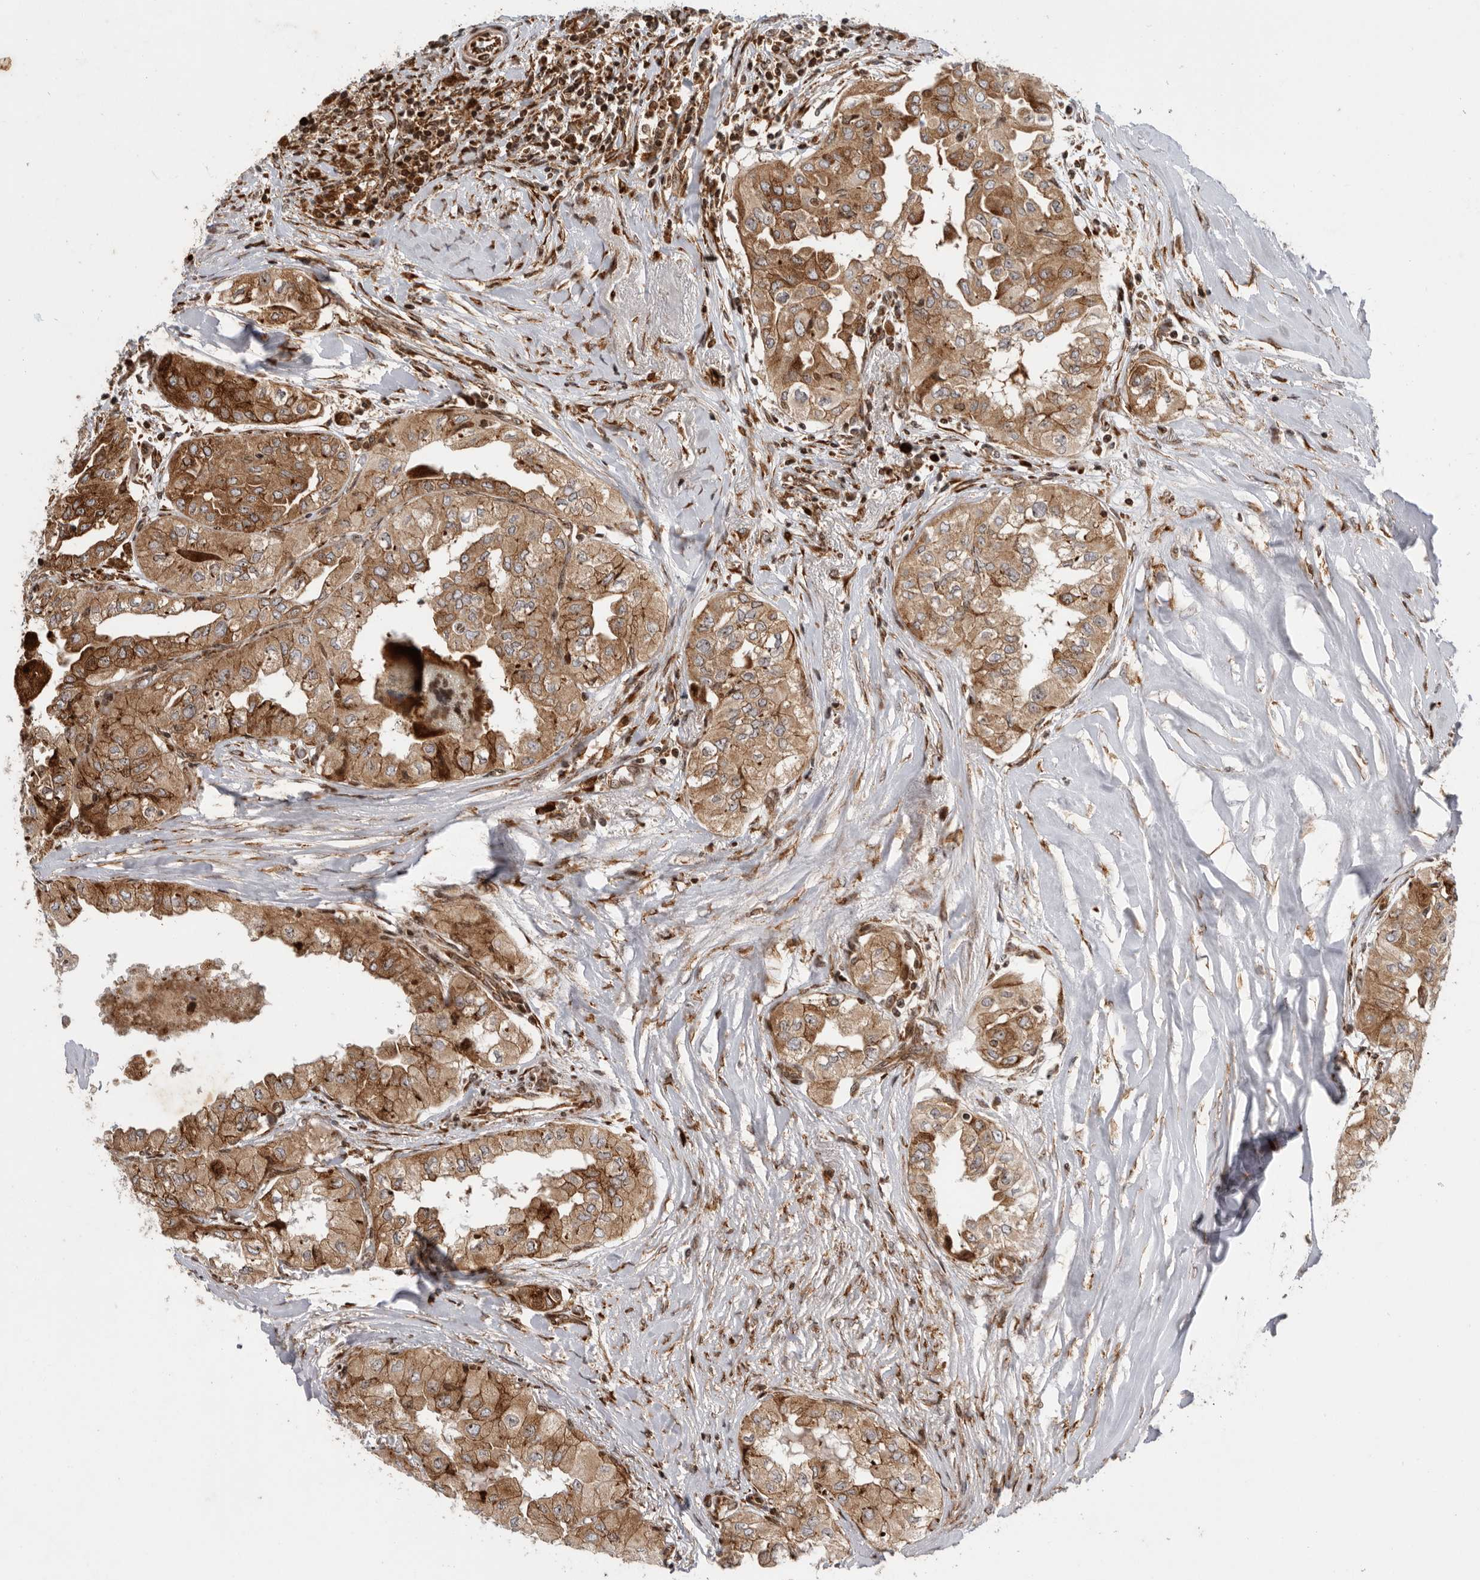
{"staining": {"intensity": "moderate", "quantity": ">75%", "location": "cytoplasmic/membranous"}, "tissue": "thyroid cancer", "cell_type": "Tumor cells", "image_type": "cancer", "snomed": [{"axis": "morphology", "description": "Papillary adenocarcinoma, NOS"}, {"axis": "topography", "description": "Thyroid gland"}], "caption": "Immunohistochemical staining of thyroid cancer (papillary adenocarcinoma) demonstrates moderate cytoplasmic/membranous protein positivity in about >75% of tumor cells.", "gene": "FZD3", "patient": {"sex": "female", "age": 59}}